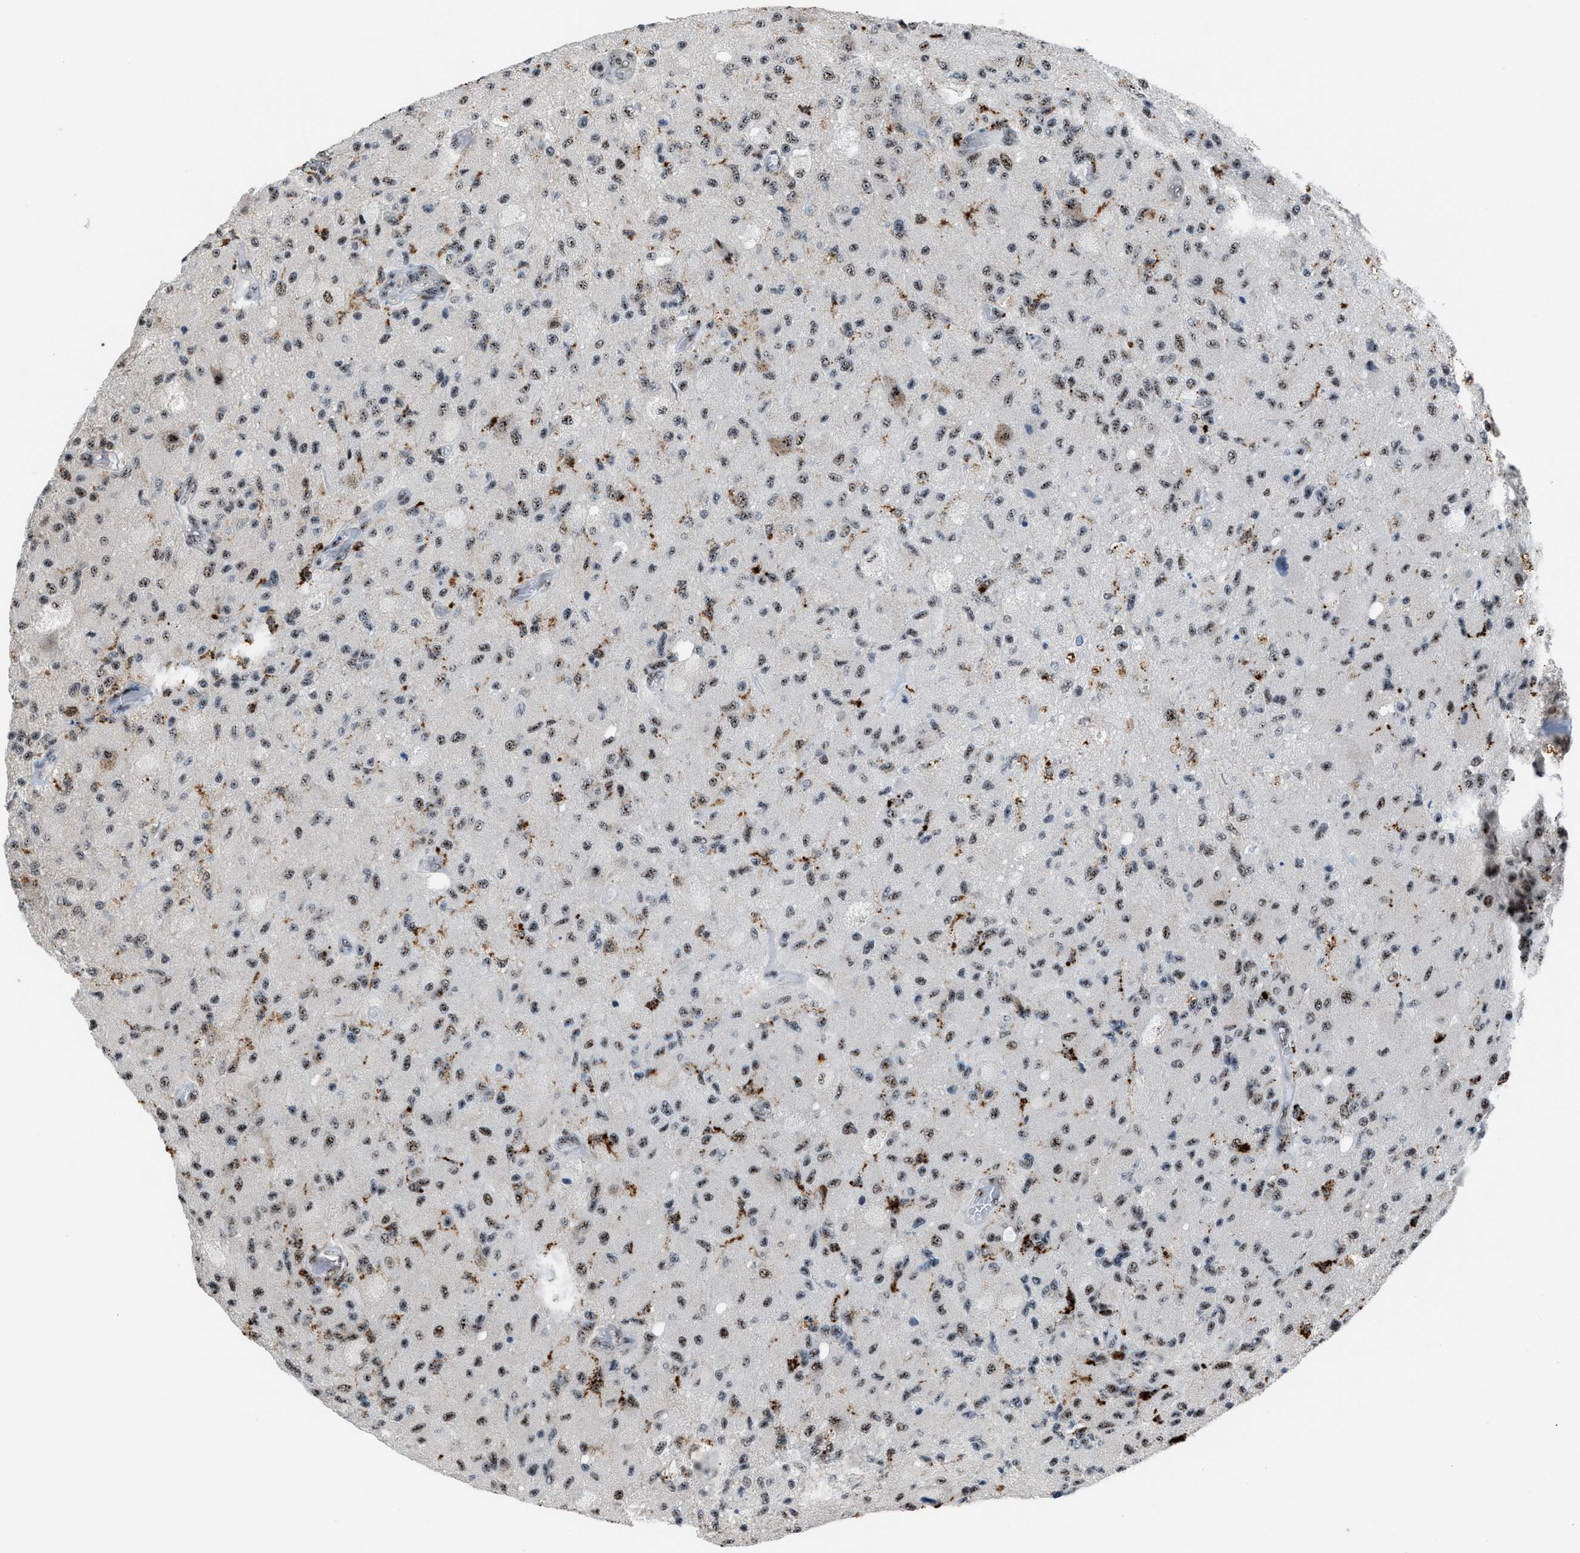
{"staining": {"intensity": "moderate", "quantity": ">75%", "location": "nuclear"}, "tissue": "glioma", "cell_type": "Tumor cells", "image_type": "cancer", "snomed": [{"axis": "morphology", "description": "Normal tissue, NOS"}, {"axis": "morphology", "description": "Glioma, malignant, High grade"}, {"axis": "topography", "description": "Cerebral cortex"}], "caption": "The histopathology image exhibits staining of glioma, revealing moderate nuclear protein positivity (brown color) within tumor cells.", "gene": "CENPP", "patient": {"sex": "male", "age": 77}}